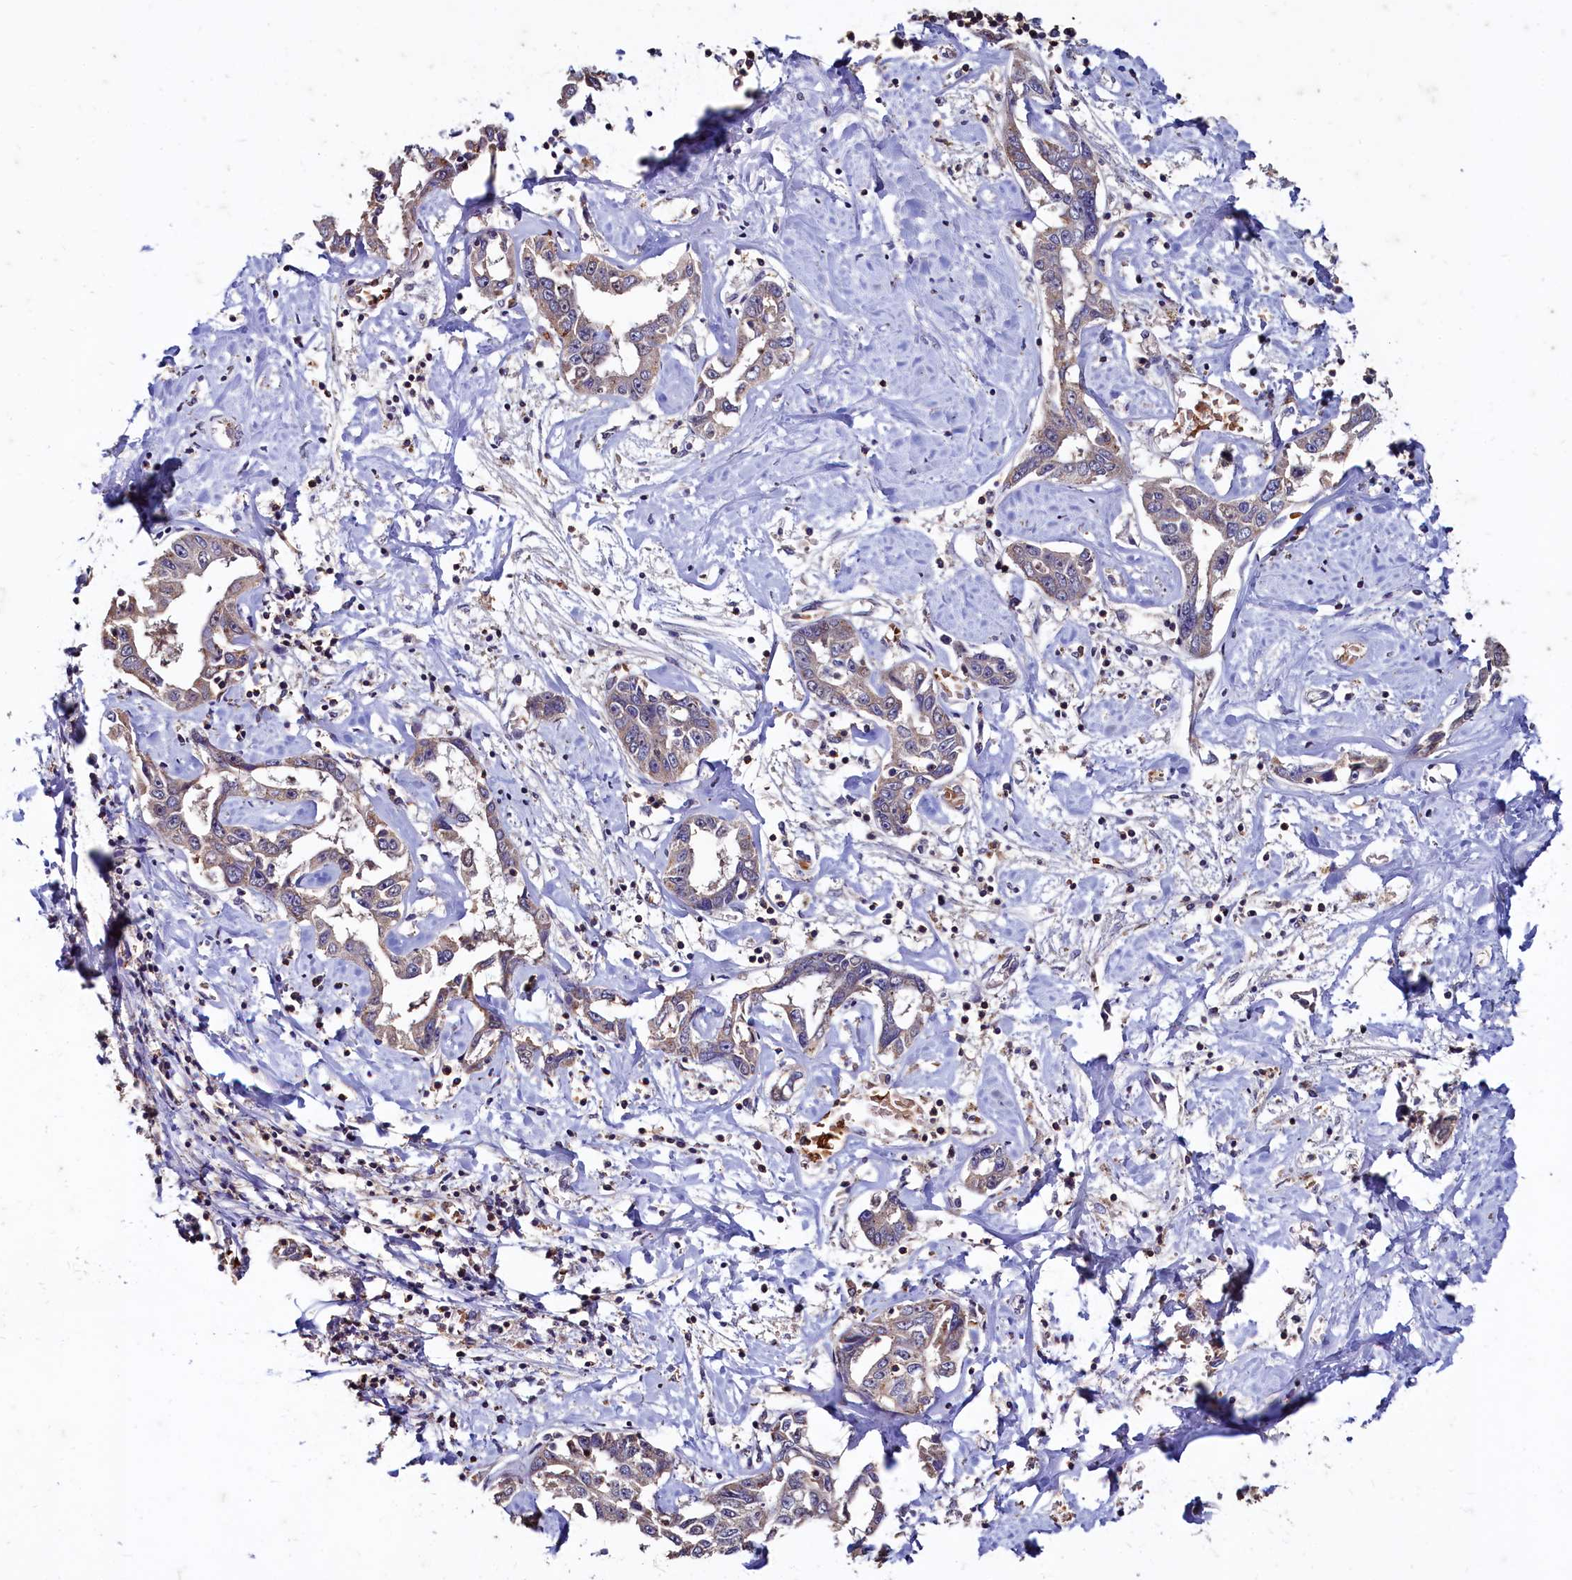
{"staining": {"intensity": "weak", "quantity": "25%-75%", "location": "cytoplasmic/membranous"}, "tissue": "liver cancer", "cell_type": "Tumor cells", "image_type": "cancer", "snomed": [{"axis": "morphology", "description": "Cholangiocarcinoma"}, {"axis": "topography", "description": "Liver"}], "caption": "Immunohistochemistry (IHC) photomicrograph of liver cancer stained for a protein (brown), which displays low levels of weak cytoplasmic/membranous staining in approximately 25%-75% of tumor cells.", "gene": "CSTPP1", "patient": {"sex": "male", "age": 59}}